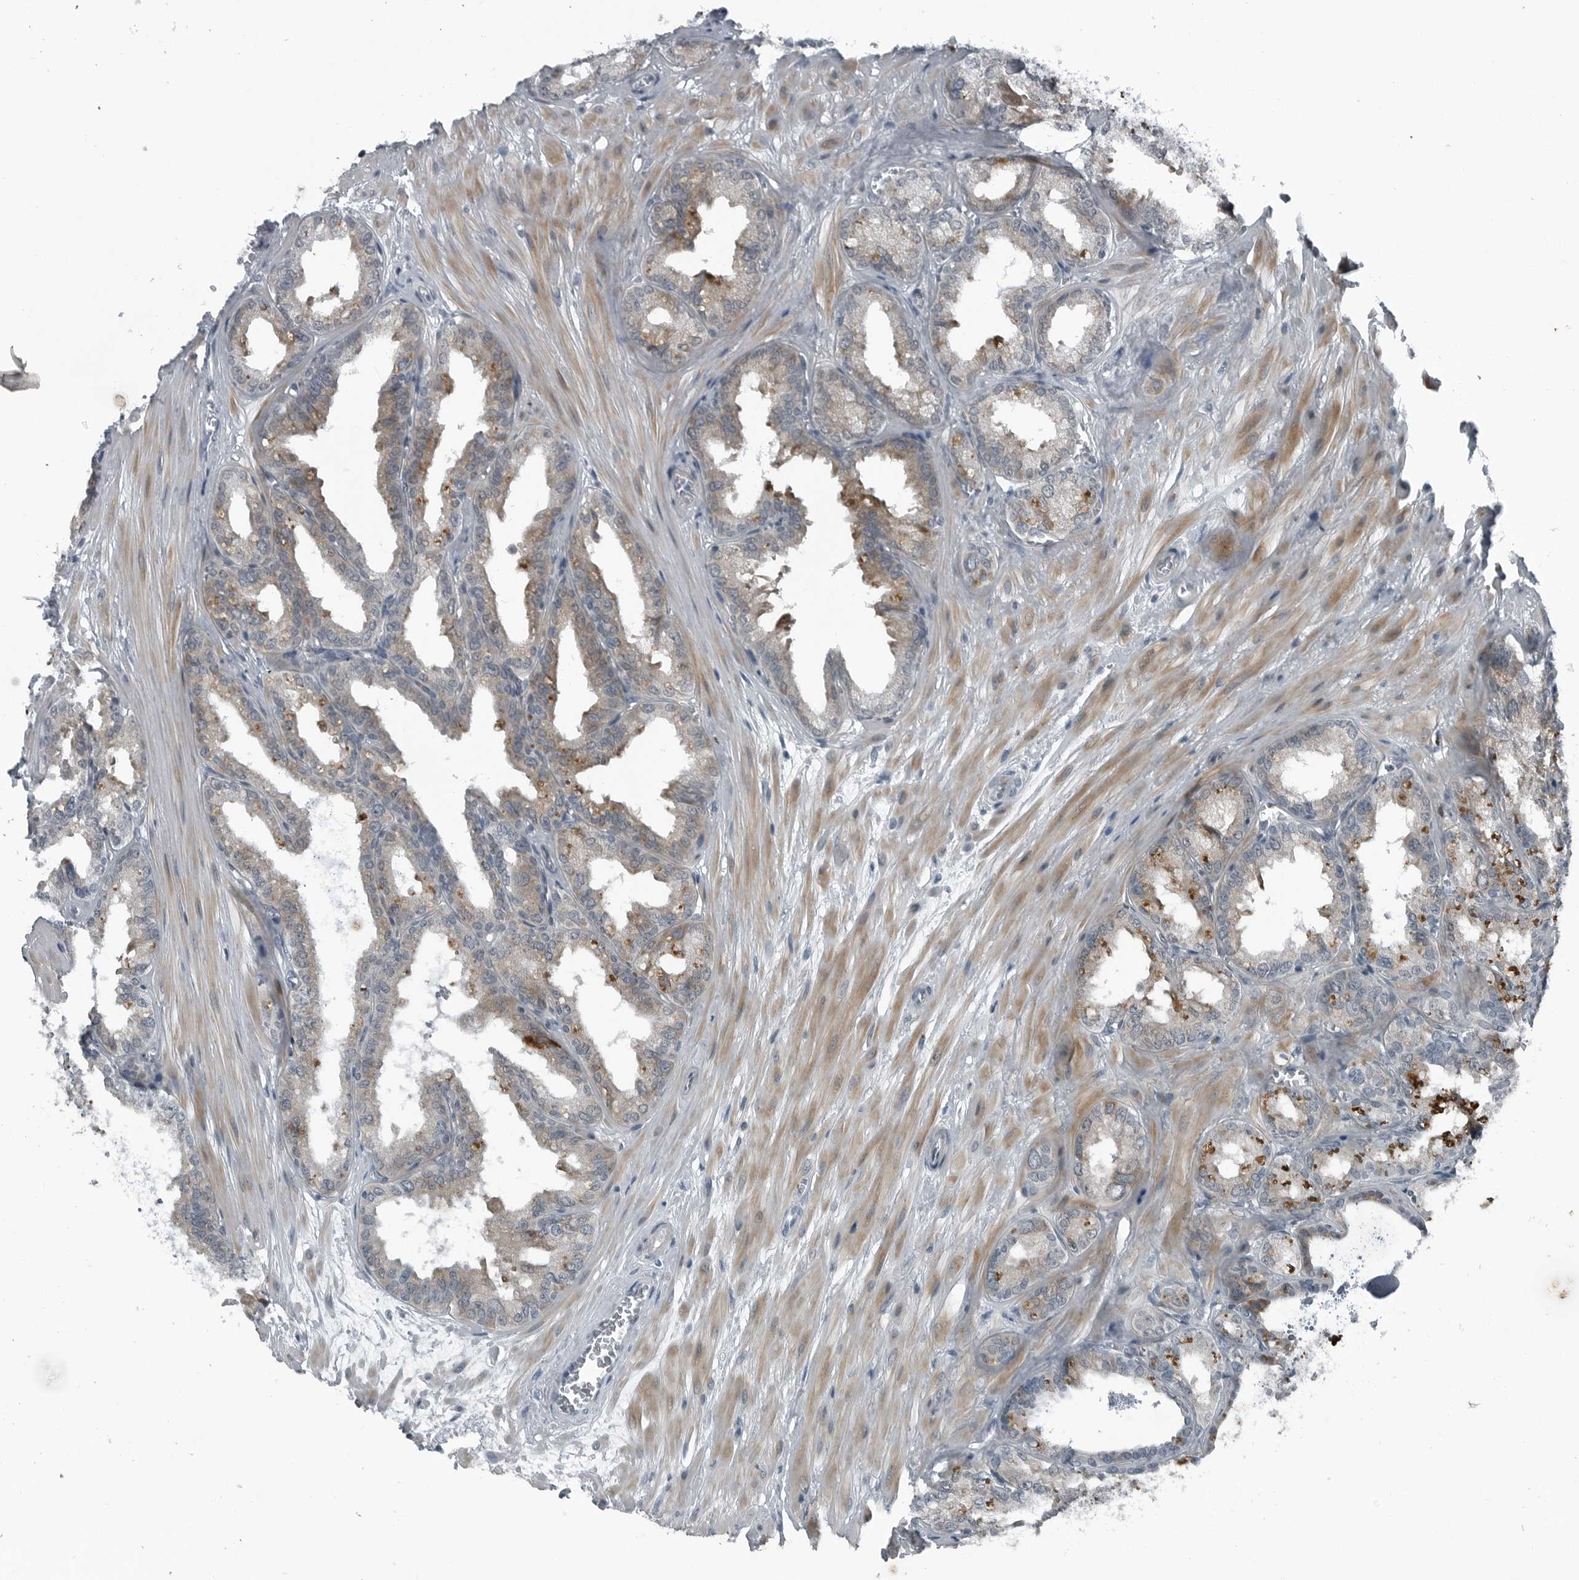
{"staining": {"intensity": "weak", "quantity": "<25%", "location": "cytoplasmic/membranous"}, "tissue": "seminal vesicle", "cell_type": "Glandular cells", "image_type": "normal", "snomed": [{"axis": "morphology", "description": "Normal tissue, NOS"}, {"axis": "topography", "description": "Prostate"}, {"axis": "topography", "description": "Seminal veicle"}], "caption": "Immunohistochemistry micrograph of benign seminal vesicle: human seminal vesicle stained with DAB demonstrates no significant protein staining in glandular cells.", "gene": "DNAAF11", "patient": {"sex": "male", "age": 51}}